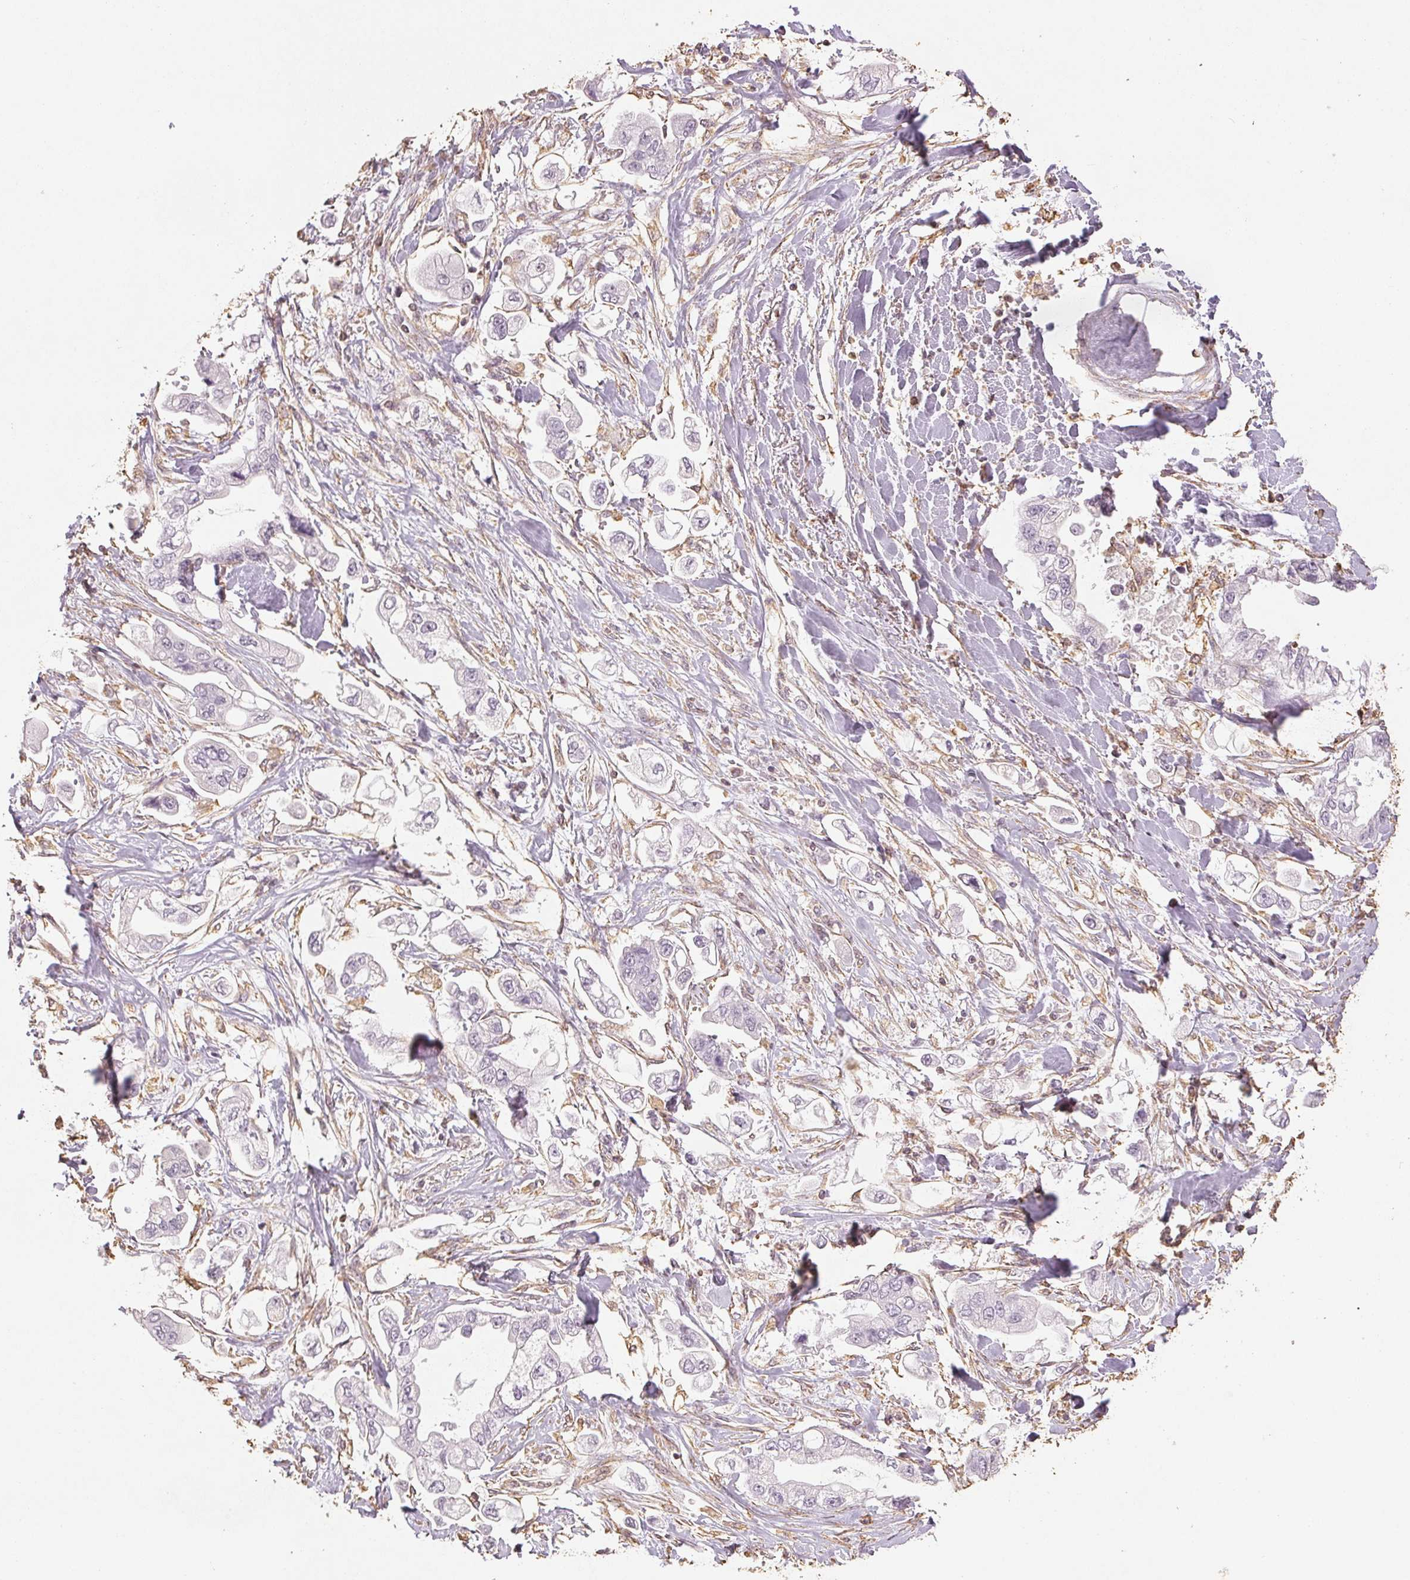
{"staining": {"intensity": "negative", "quantity": "none", "location": "none"}, "tissue": "stomach cancer", "cell_type": "Tumor cells", "image_type": "cancer", "snomed": [{"axis": "morphology", "description": "Adenocarcinoma, NOS"}, {"axis": "topography", "description": "Stomach"}], "caption": "Tumor cells show no significant protein staining in stomach cancer (adenocarcinoma).", "gene": "COL7A1", "patient": {"sex": "male", "age": 62}}